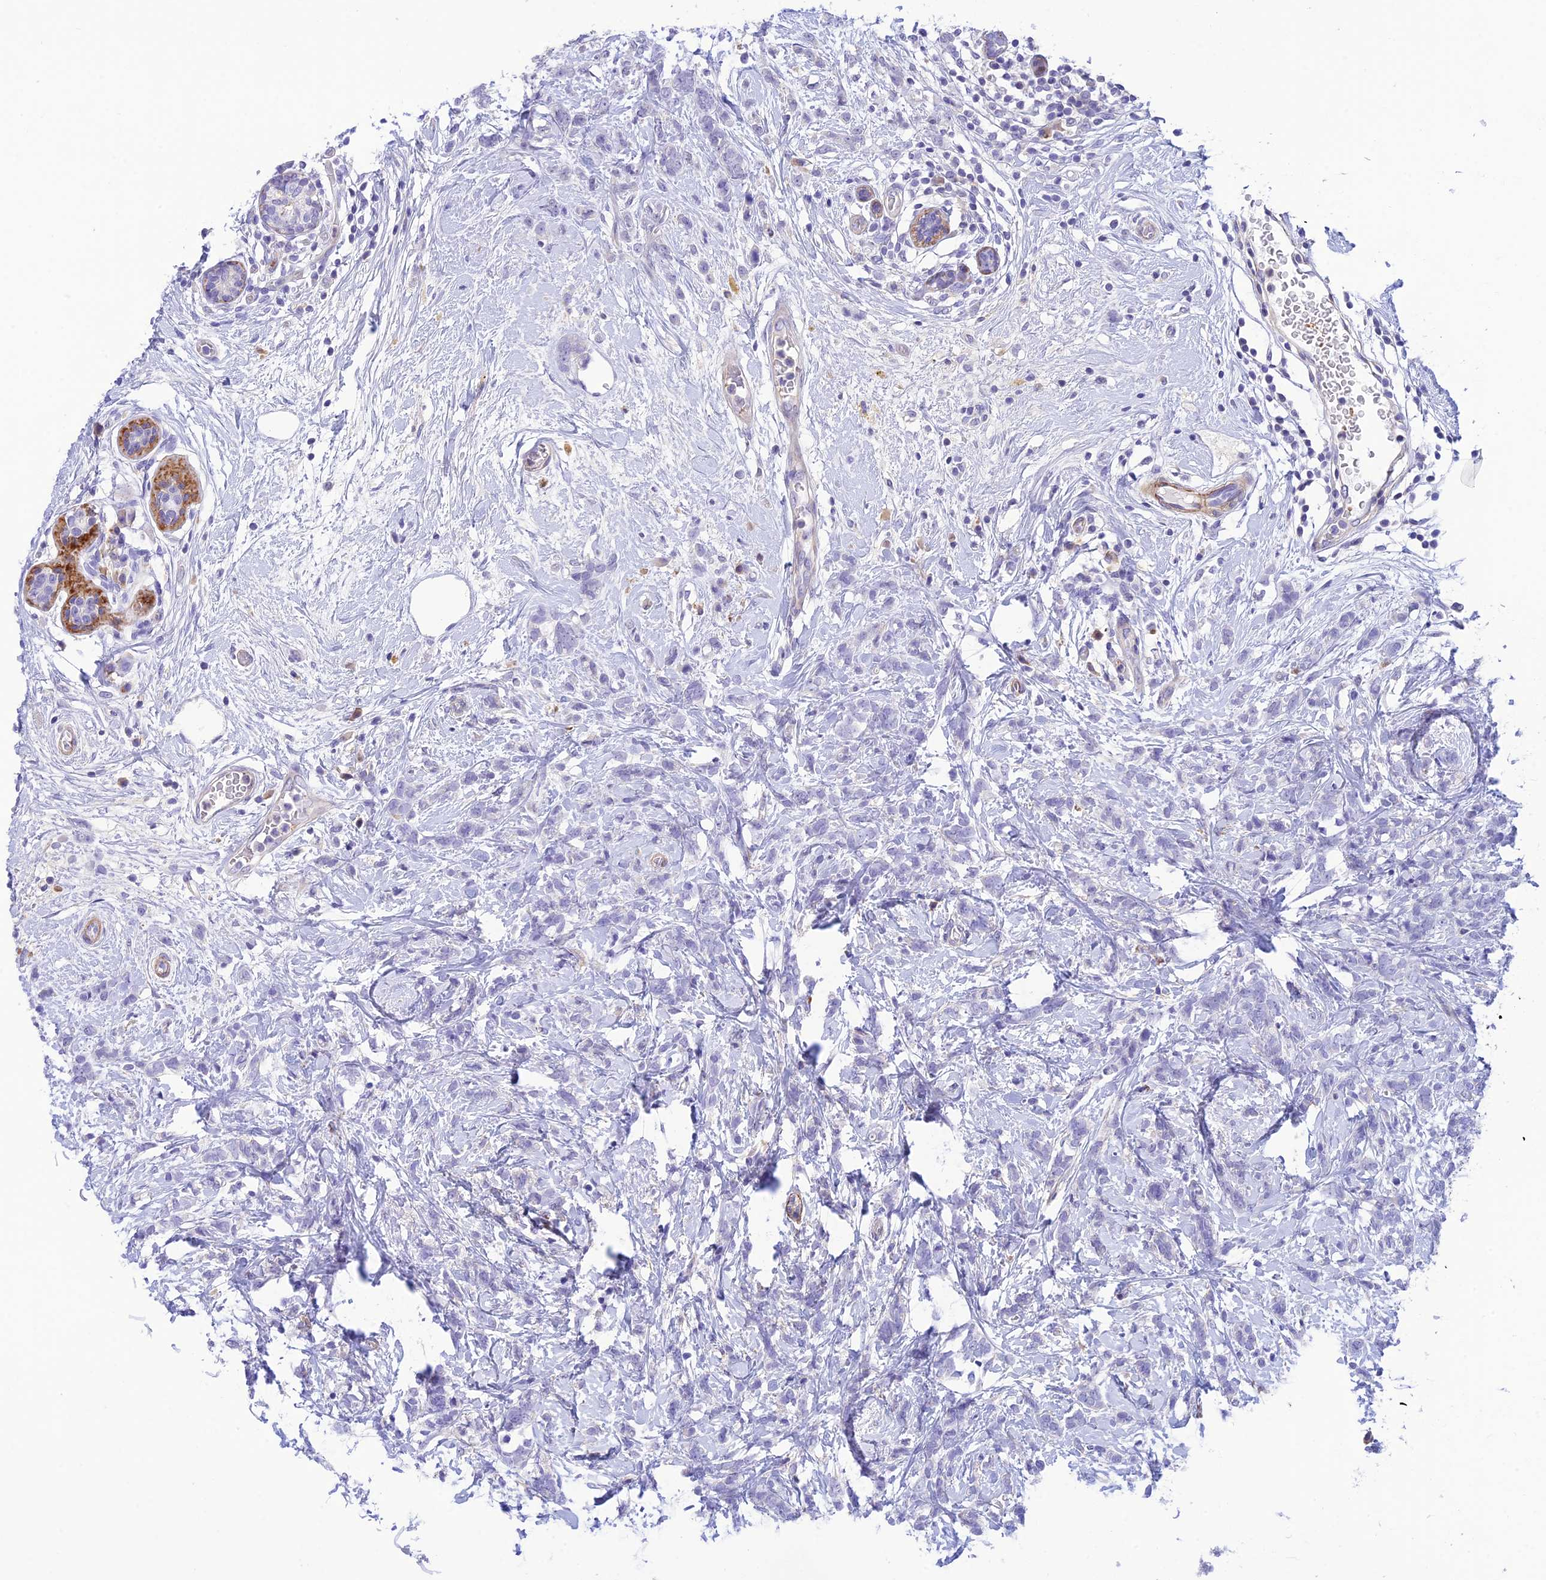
{"staining": {"intensity": "negative", "quantity": "none", "location": "none"}, "tissue": "breast cancer", "cell_type": "Tumor cells", "image_type": "cancer", "snomed": [{"axis": "morphology", "description": "Lobular carcinoma"}, {"axis": "topography", "description": "Breast"}], "caption": "DAB (3,3'-diaminobenzidine) immunohistochemical staining of human breast lobular carcinoma exhibits no significant staining in tumor cells.", "gene": "ZDHHC16", "patient": {"sex": "female", "age": 58}}